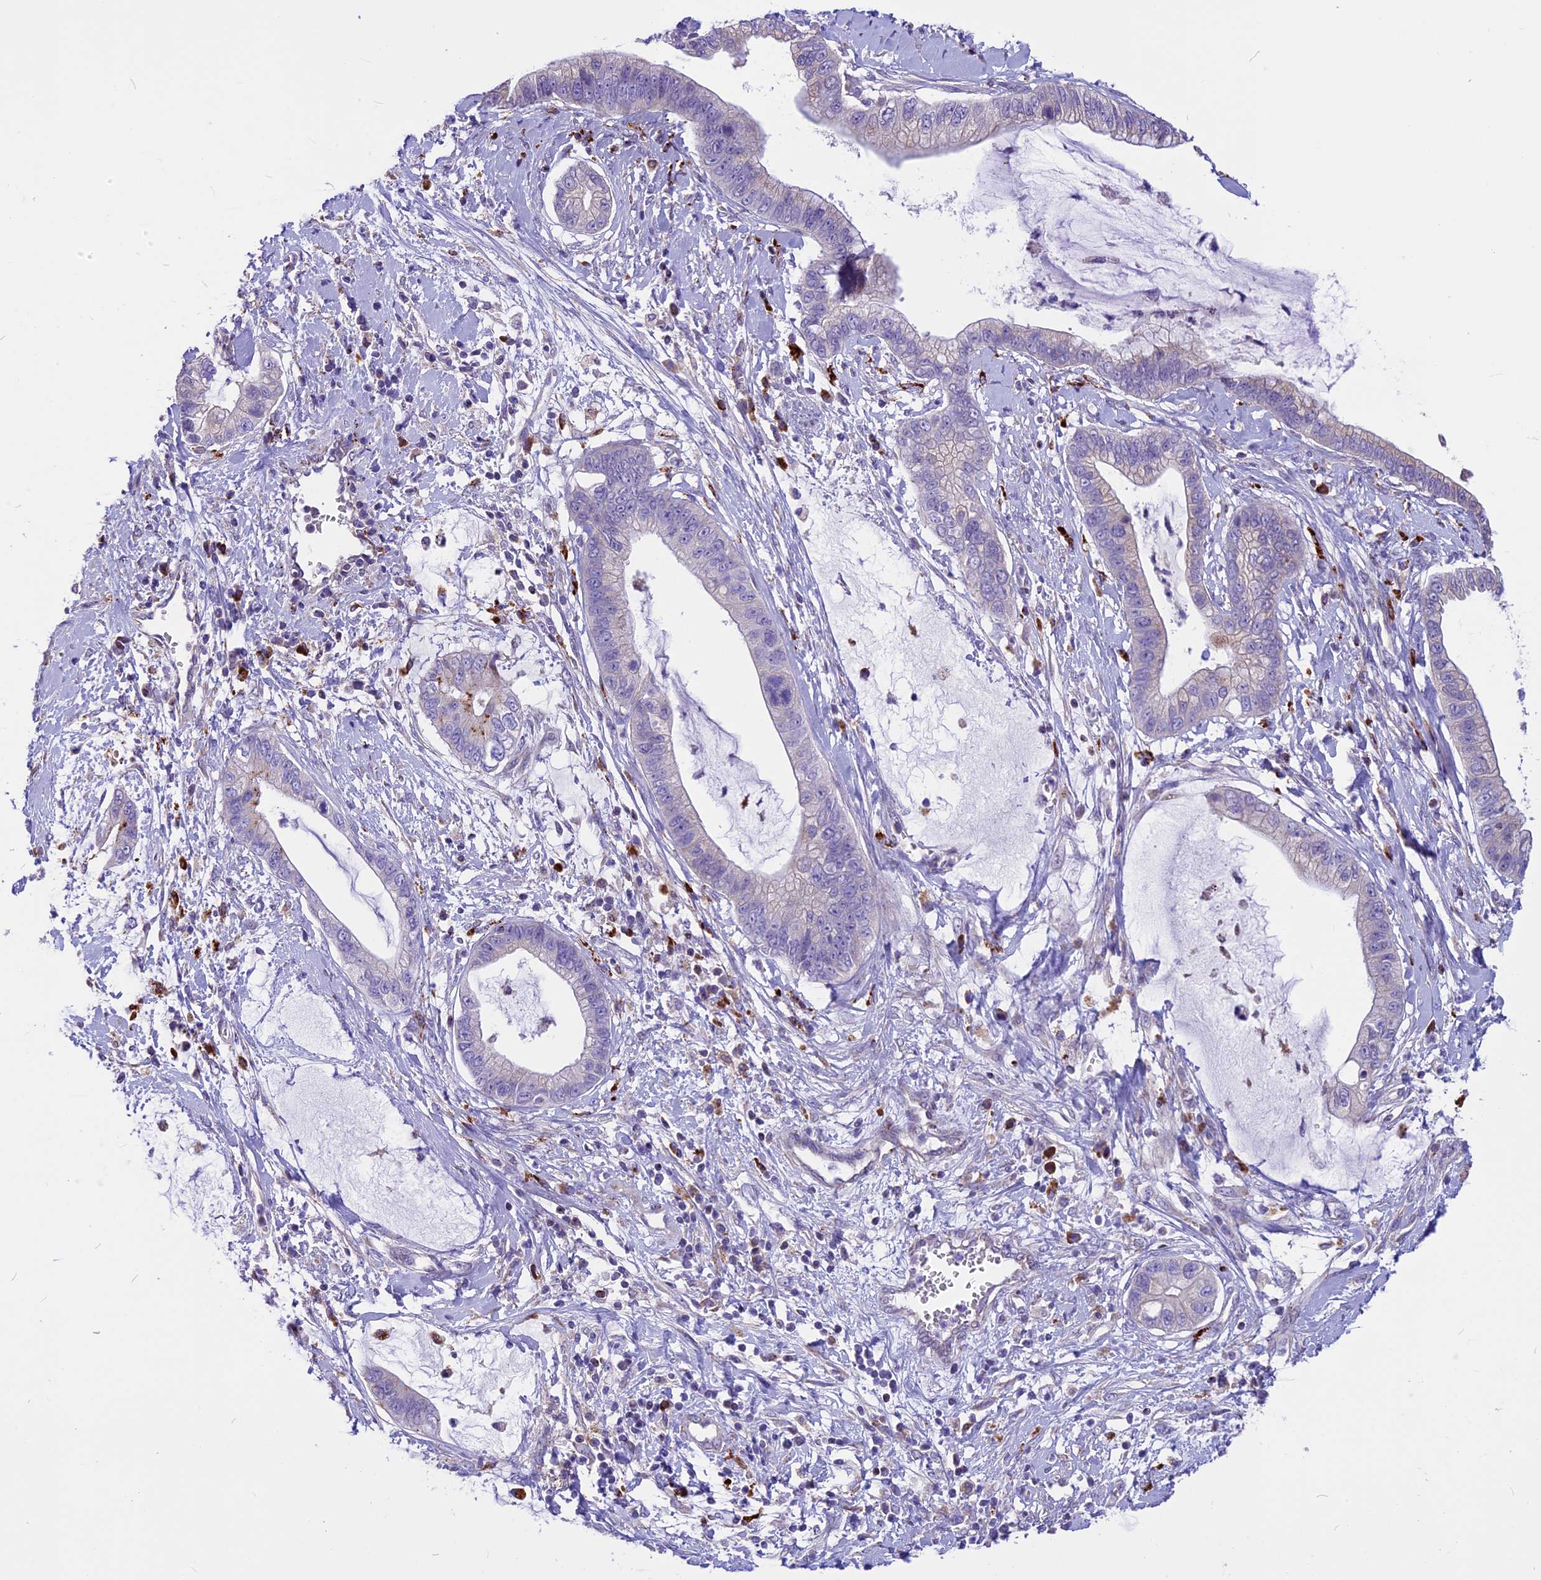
{"staining": {"intensity": "weak", "quantity": "<25%", "location": "cytoplasmic/membranous"}, "tissue": "cervical cancer", "cell_type": "Tumor cells", "image_type": "cancer", "snomed": [{"axis": "morphology", "description": "Adenocarcinoma, NOS"}, {"axis": "topography", "description": "Cervix"}], "caption": "Cervical cancer (adenocarcinoma) was stained to show a protein in brown. There is no significant positivity in tumor cells.", "gene": "THRSP", "patient": {"sex": "female", "age": 44}}